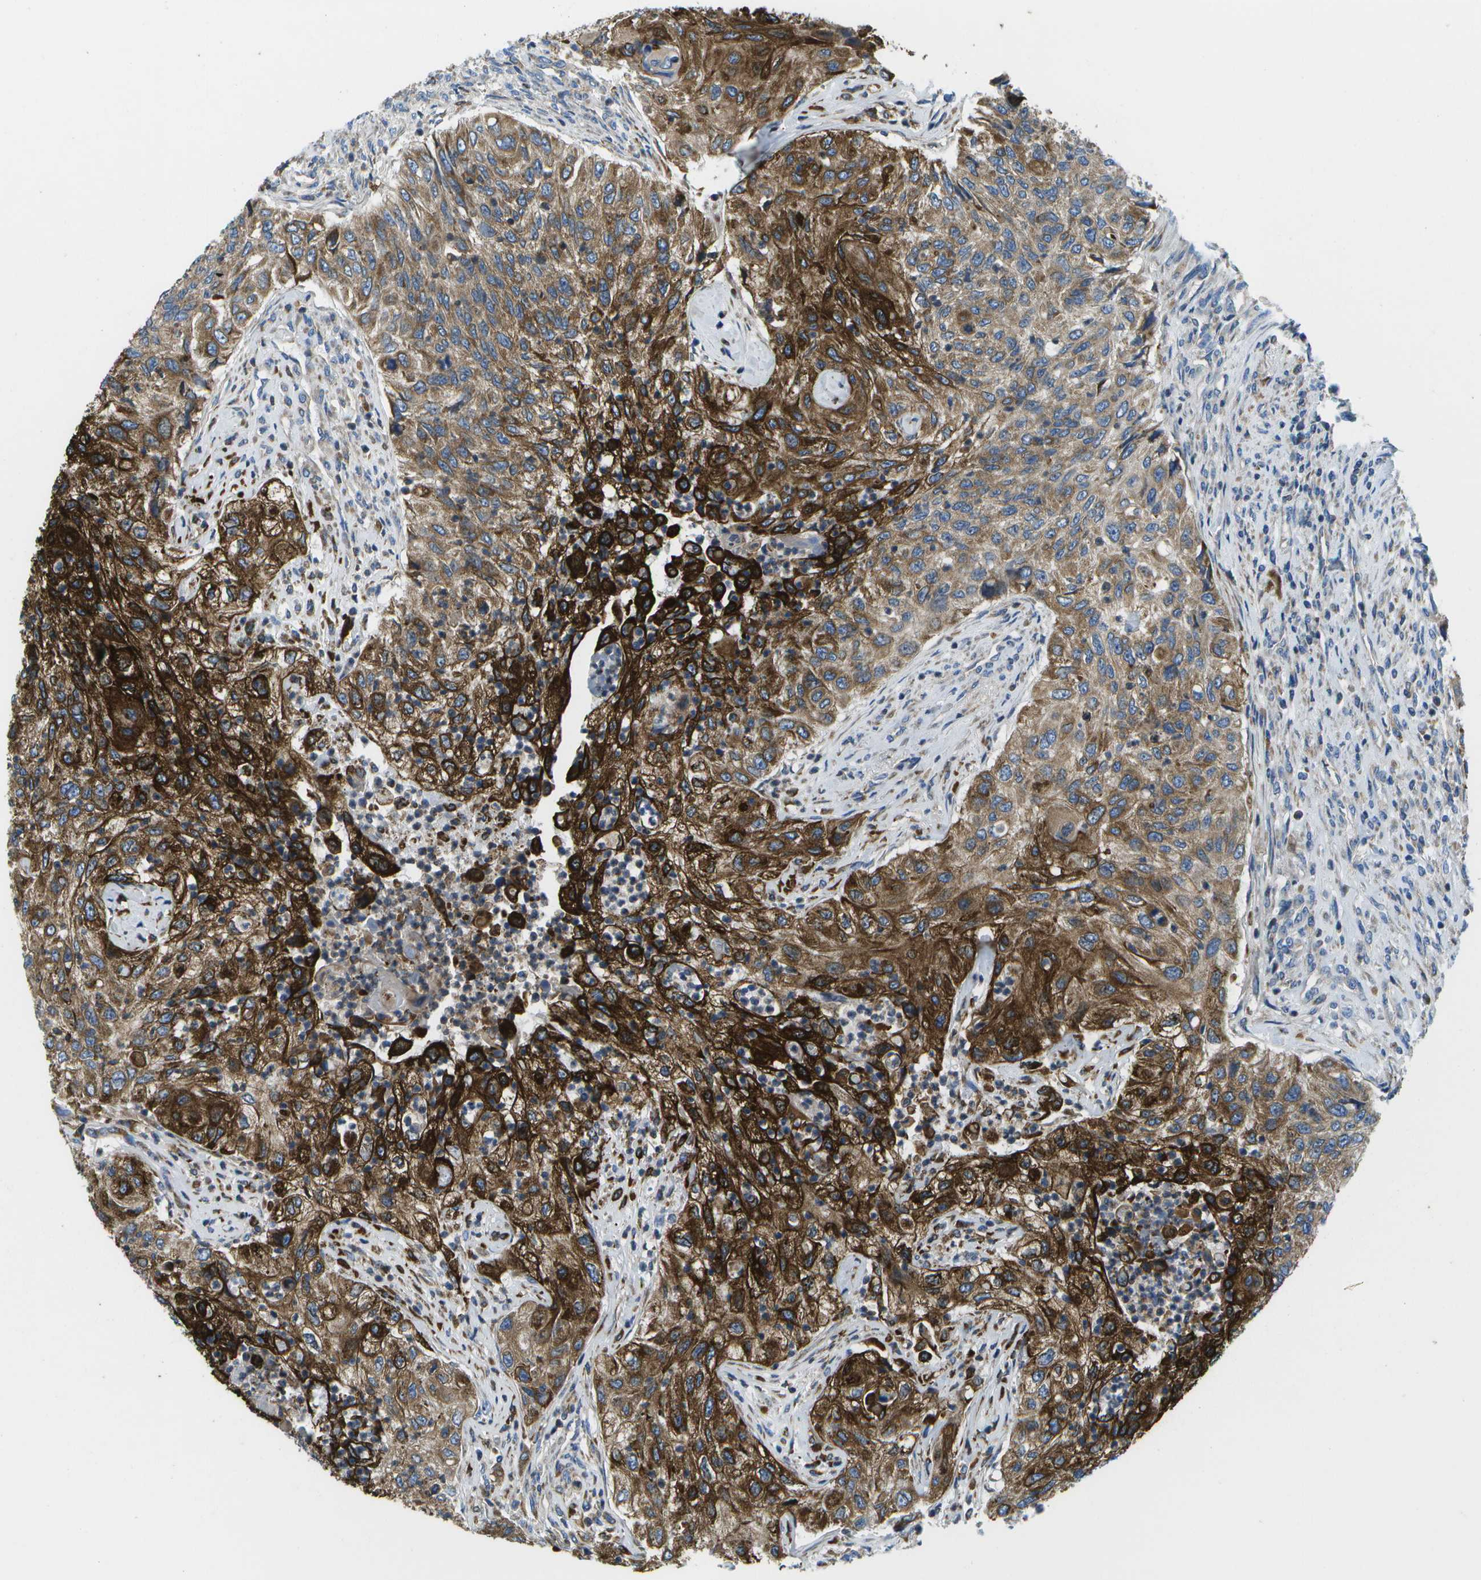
{"staining": {"intensity": "strong", "quantity": ">75%", "location": "cytoplasmic/membranous"}, "tissue": "urothelial cancer", "cell_type": "Tumor cells", "image_type": "cancer", "snomed": [{"axis": "morphology", "description": "Urothelial carcinoma, High grade"}, {"axis": "topography", "description": "Urinary bladder"}], "caption": "Strong cytoplasmic/membranous protein positivity is present in about >75% of tumor cells in high-grade urothelial carcinoma.", "gene": "GDF5", "patient": {"sex": "female", "age": 60}}